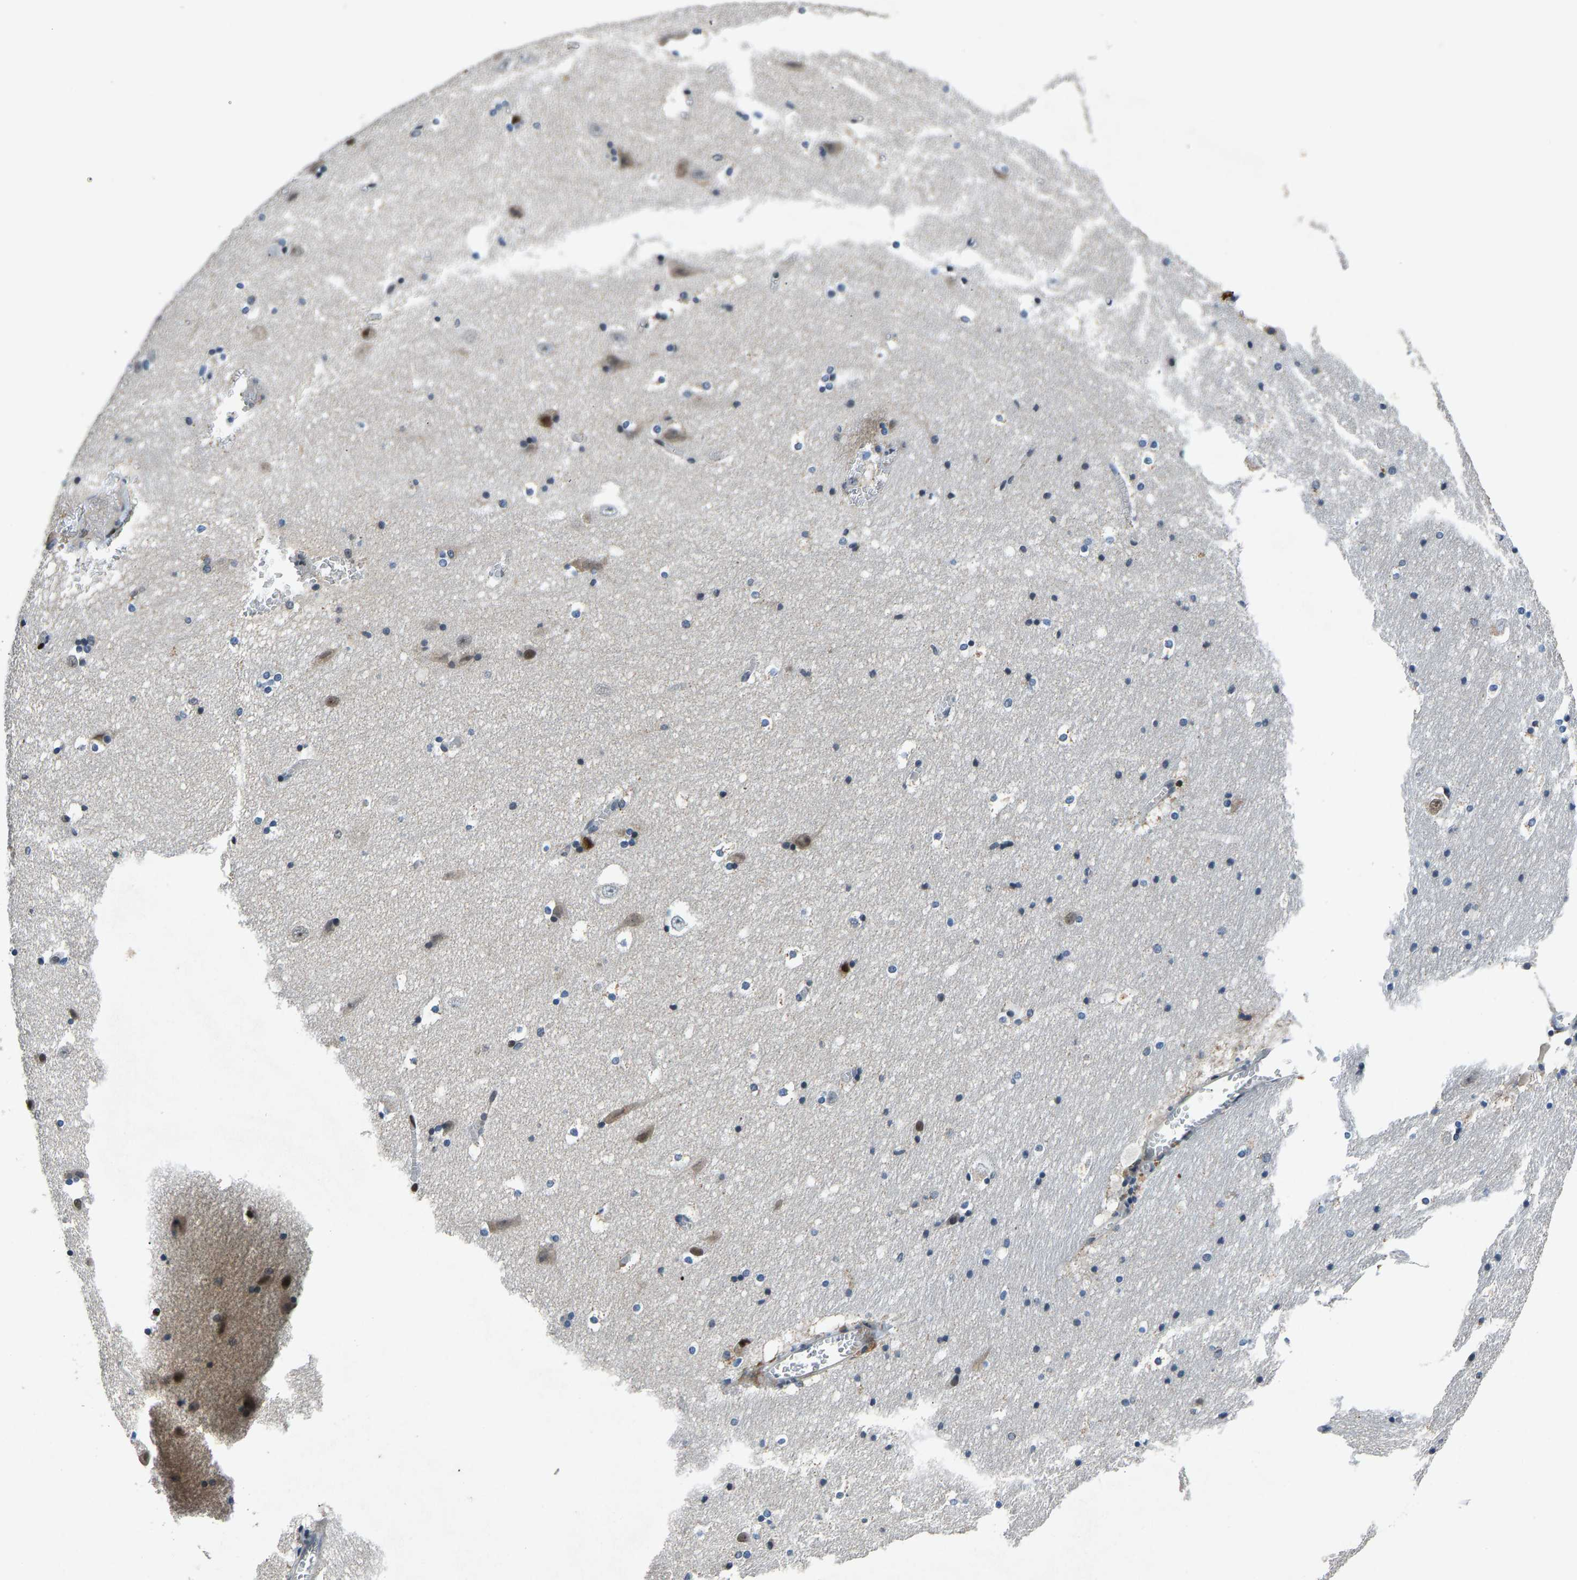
{"staining": {"intensity": "strong", "quantity": "<25%", "location": "nuclear"}, "tissue": "hippocampus", "cell_type": "Glial cells", "image_type": "normal", "snomed": [{"axis": "morphology", "description": "Normal tissue, NOS"}, {"axis": "topography", "description": "Hippocampus"}], "caption": "Immunohistochemical staining of benign human hippocampus reveals <25% levels of strong nuclear protein positivity in about <25% of glial cells. (Stains: DAB in brown, nuclei in blue, Microscopy: brightfield microscopy at high magnification).", "gene": "RLIM", "patient": {"sex": "male", "age": 45}}